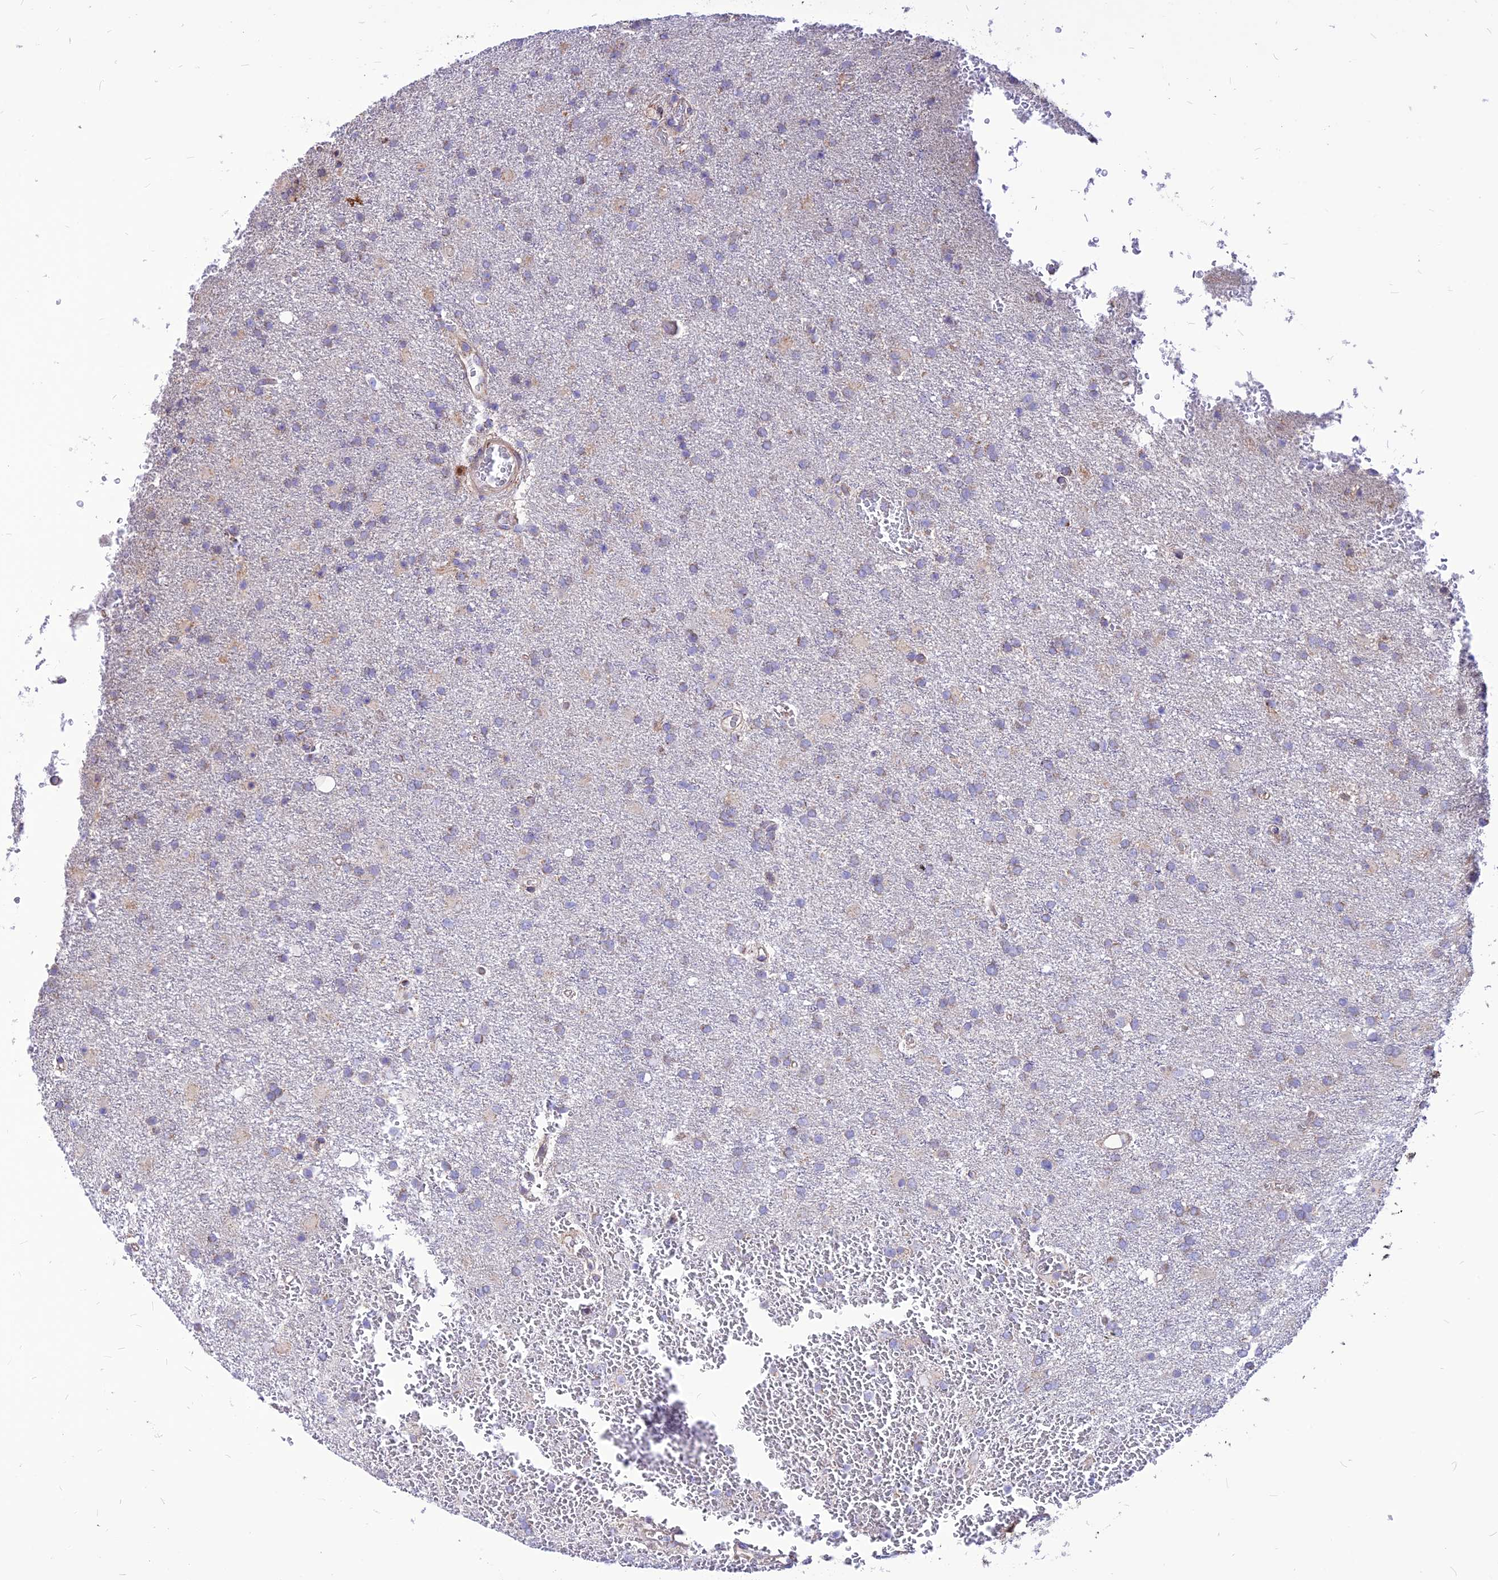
{"staining": {"intensity": "negative", "quantity": "none", "location": "none"}, "tissue": "glioma", "cell_type": "Tumor cells", "image_type": "cancer", "snomed": [{"axis": "morphology", "description": "Glioma, malignant, High grade"}, {"axis": "topography", "description": "Brain"}], "caption": "An image of malignant glioma (high-grade) stained for a protein exhibits no brown staining in tumor cells. (DAB (3,3'-diaminobenzidine) immunohistochemistry with hematoxylin counter stain).", "gene": "ECI1", "patient": {"sex": "female", "age": 74}}